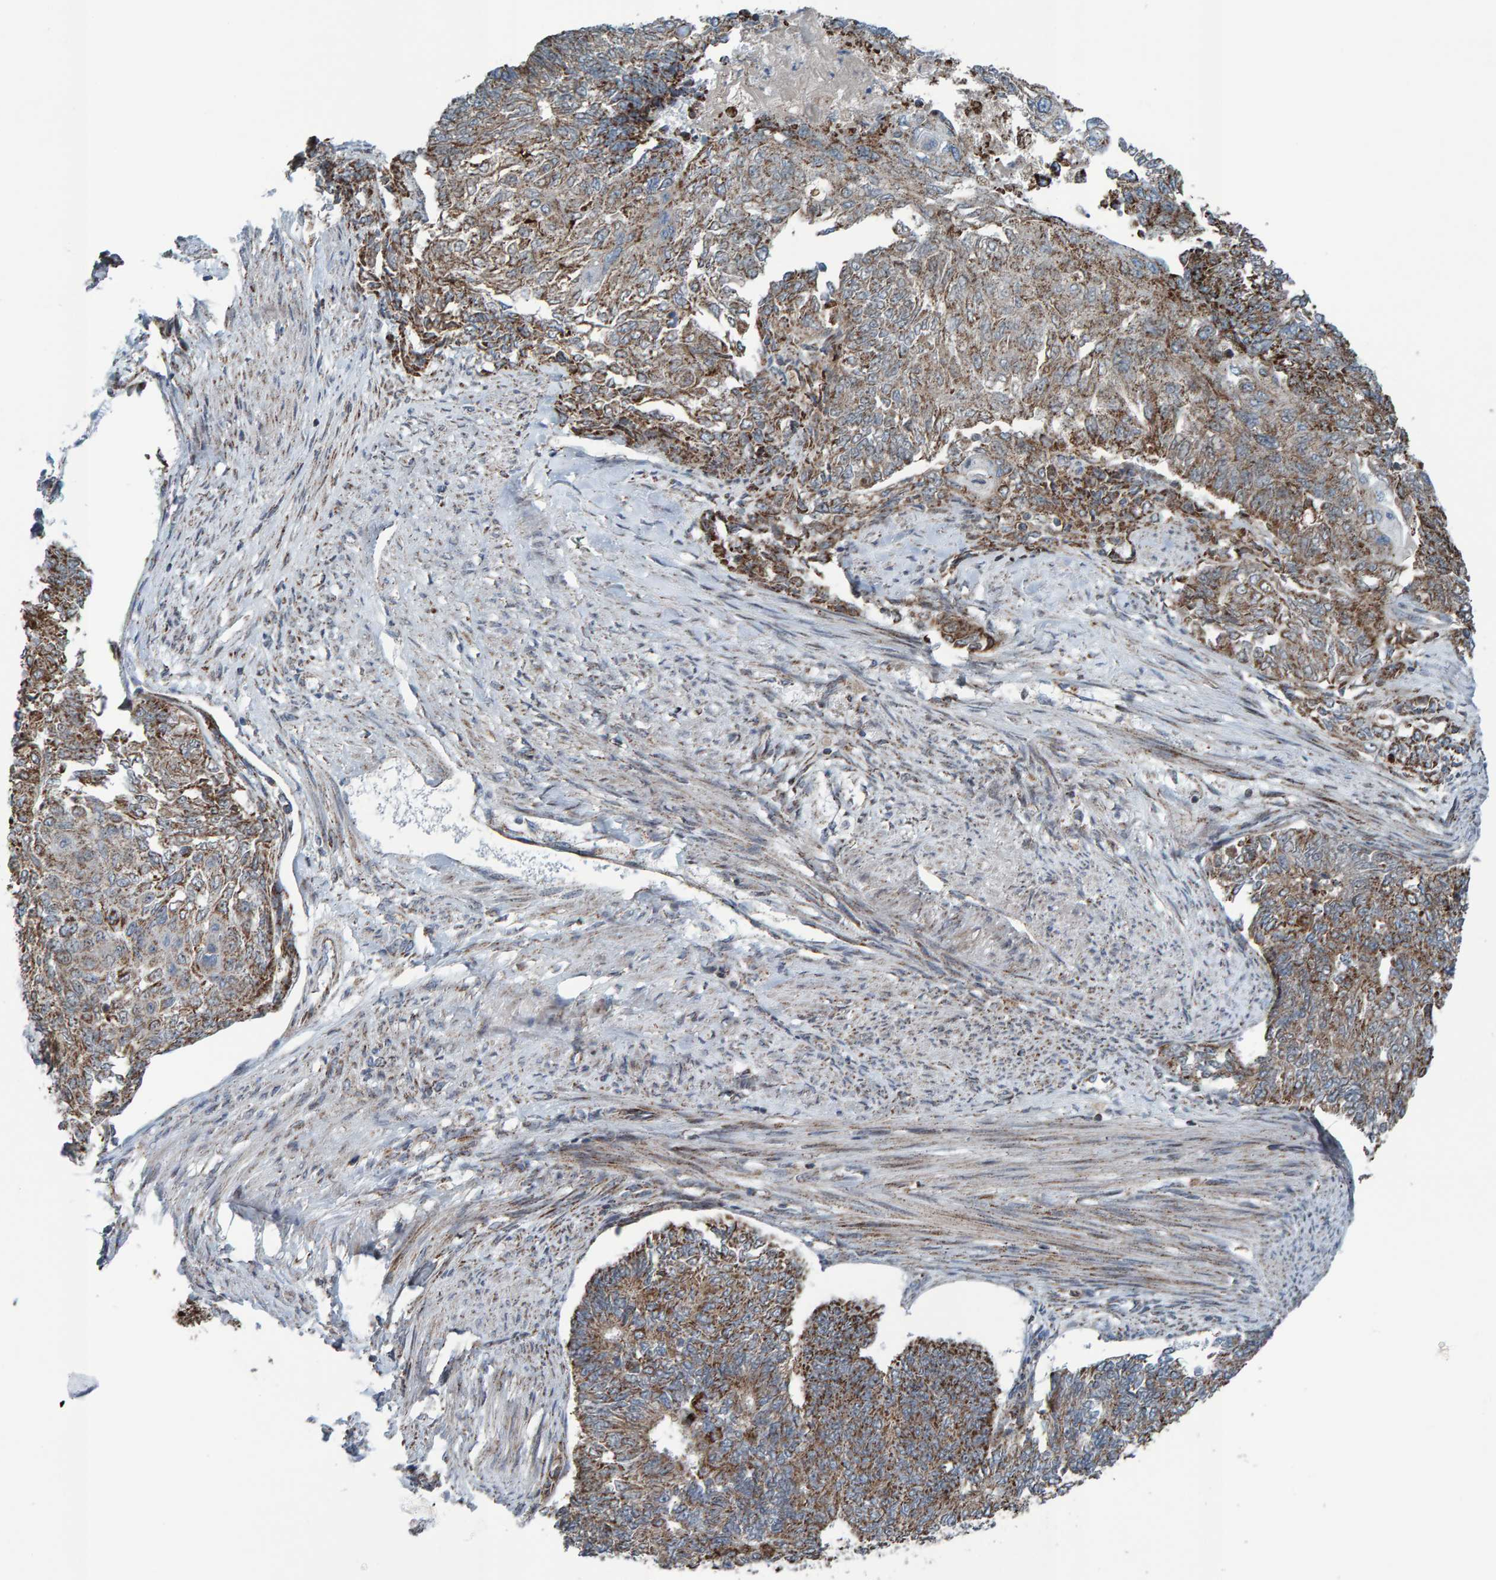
{"staining": {"intensity": "moderate", "quantity": ">75%", "location": "cytoplasmic/membranous"}, "tissue": "endometrial cancer", "cell_type": "Tumor cells", "image_type": "cancer", "snomed": [{"axis": "morphology", "description": "Adenocarcinoma, NOS"}, {"axis": "topography", "description": "Endometrium"}], "caption": "Human endometrial cancer (adenocarcinoma) stained for a protein (brown) demonstrates moderate cytoplasmic/membranous positive staining in about >75% of tumor cells.", "gene": "ZNF48", "patient": {"sex": "female", "age": 32}}